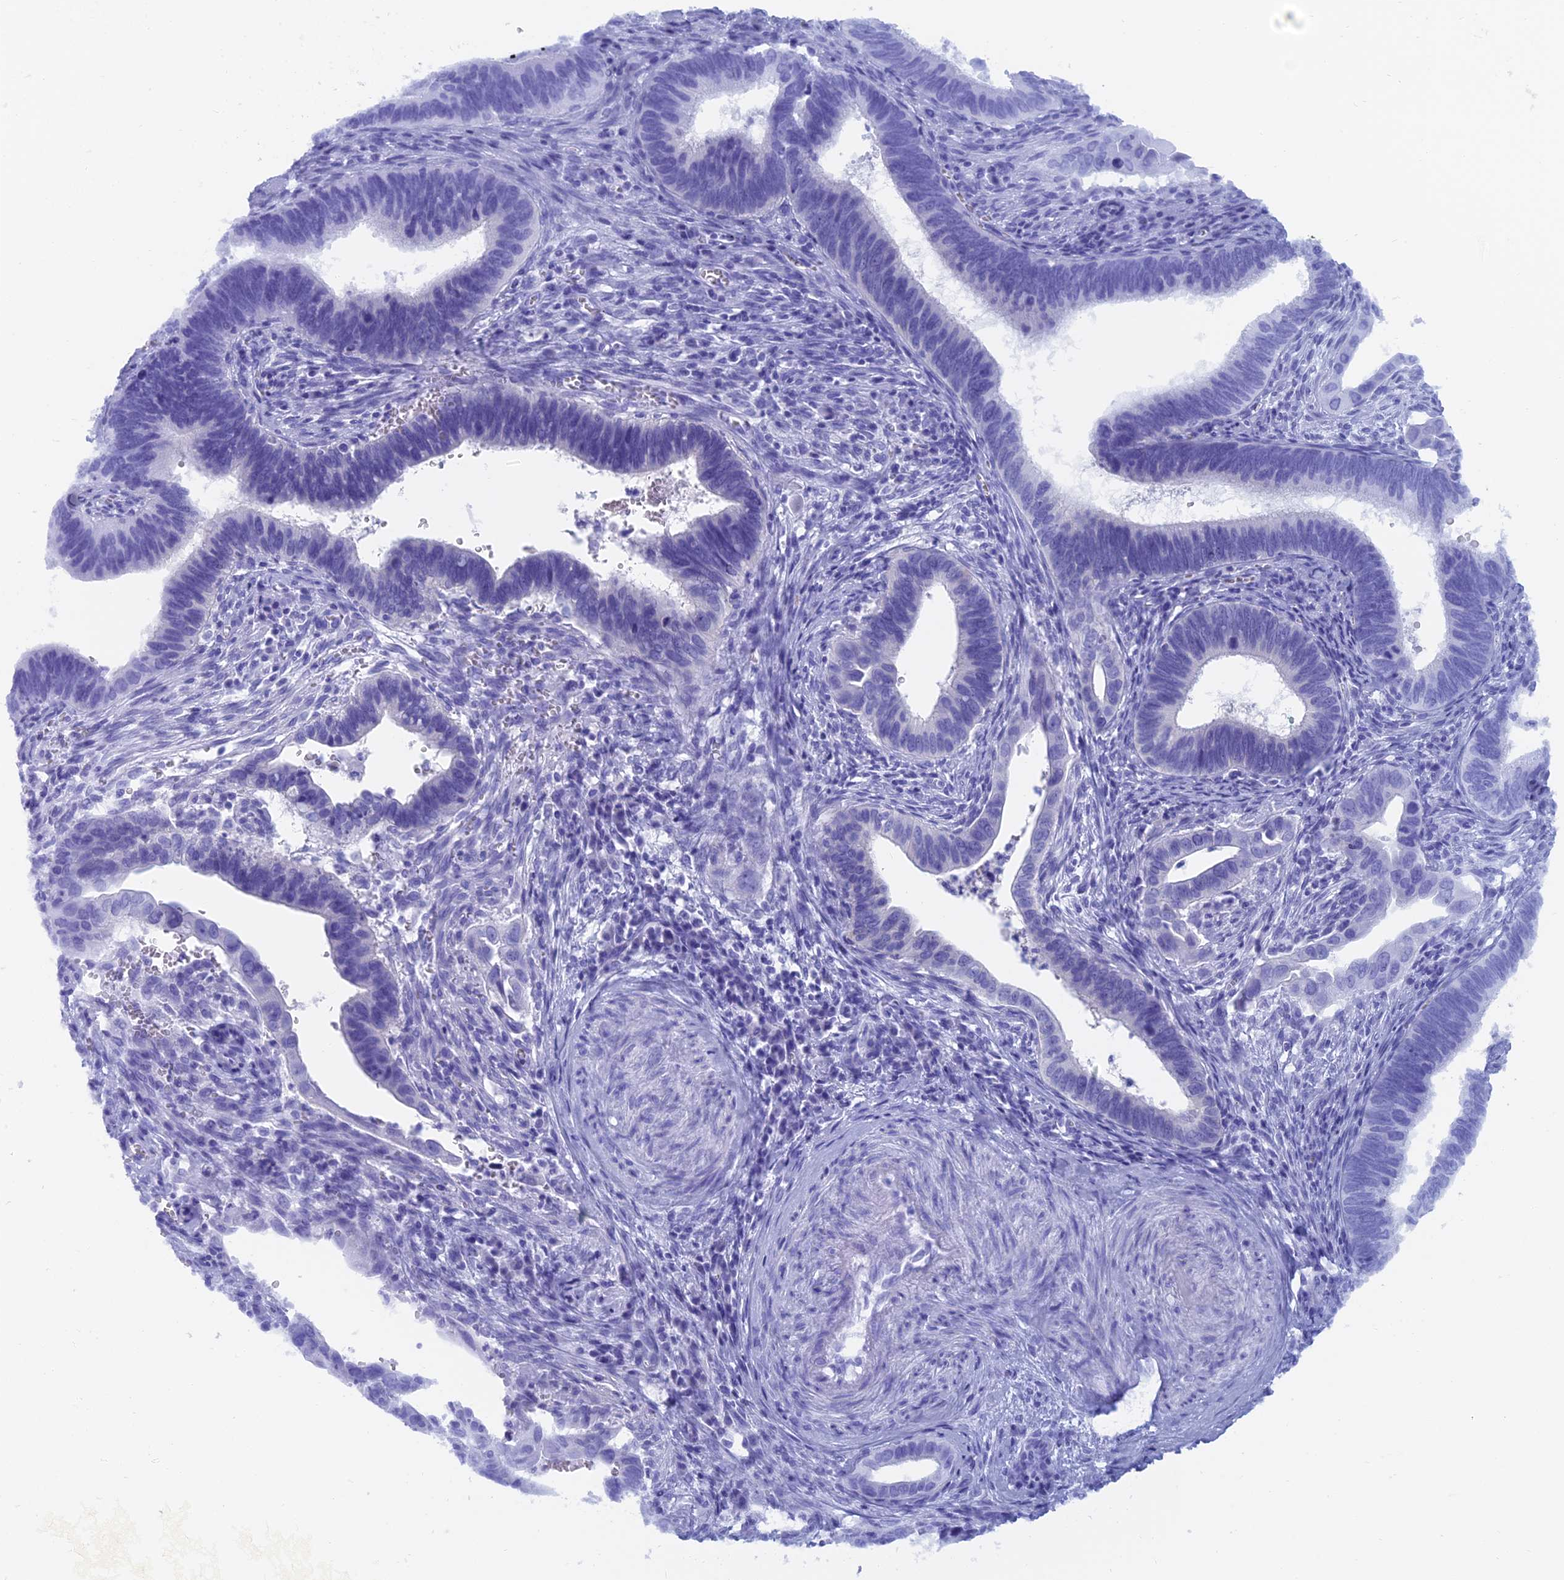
{"staining": {"intensity": "negative", "quantity": "none", "location": "none"}, "tissue": "cervical cancer", "cell_type": "Tumor cells", "image_type": "cancer", "snomed": [{"axis": "morphology", "description": "Adenocarcinoma, NOS"}, {"axis": "topography", "description": "Cervix"}], "caption": "Protein analysis of cervical cancer exhibits no significant positivity in tumor cells.", "gene": "CAPS", "patient": {"sex": "female", "age": 42}}